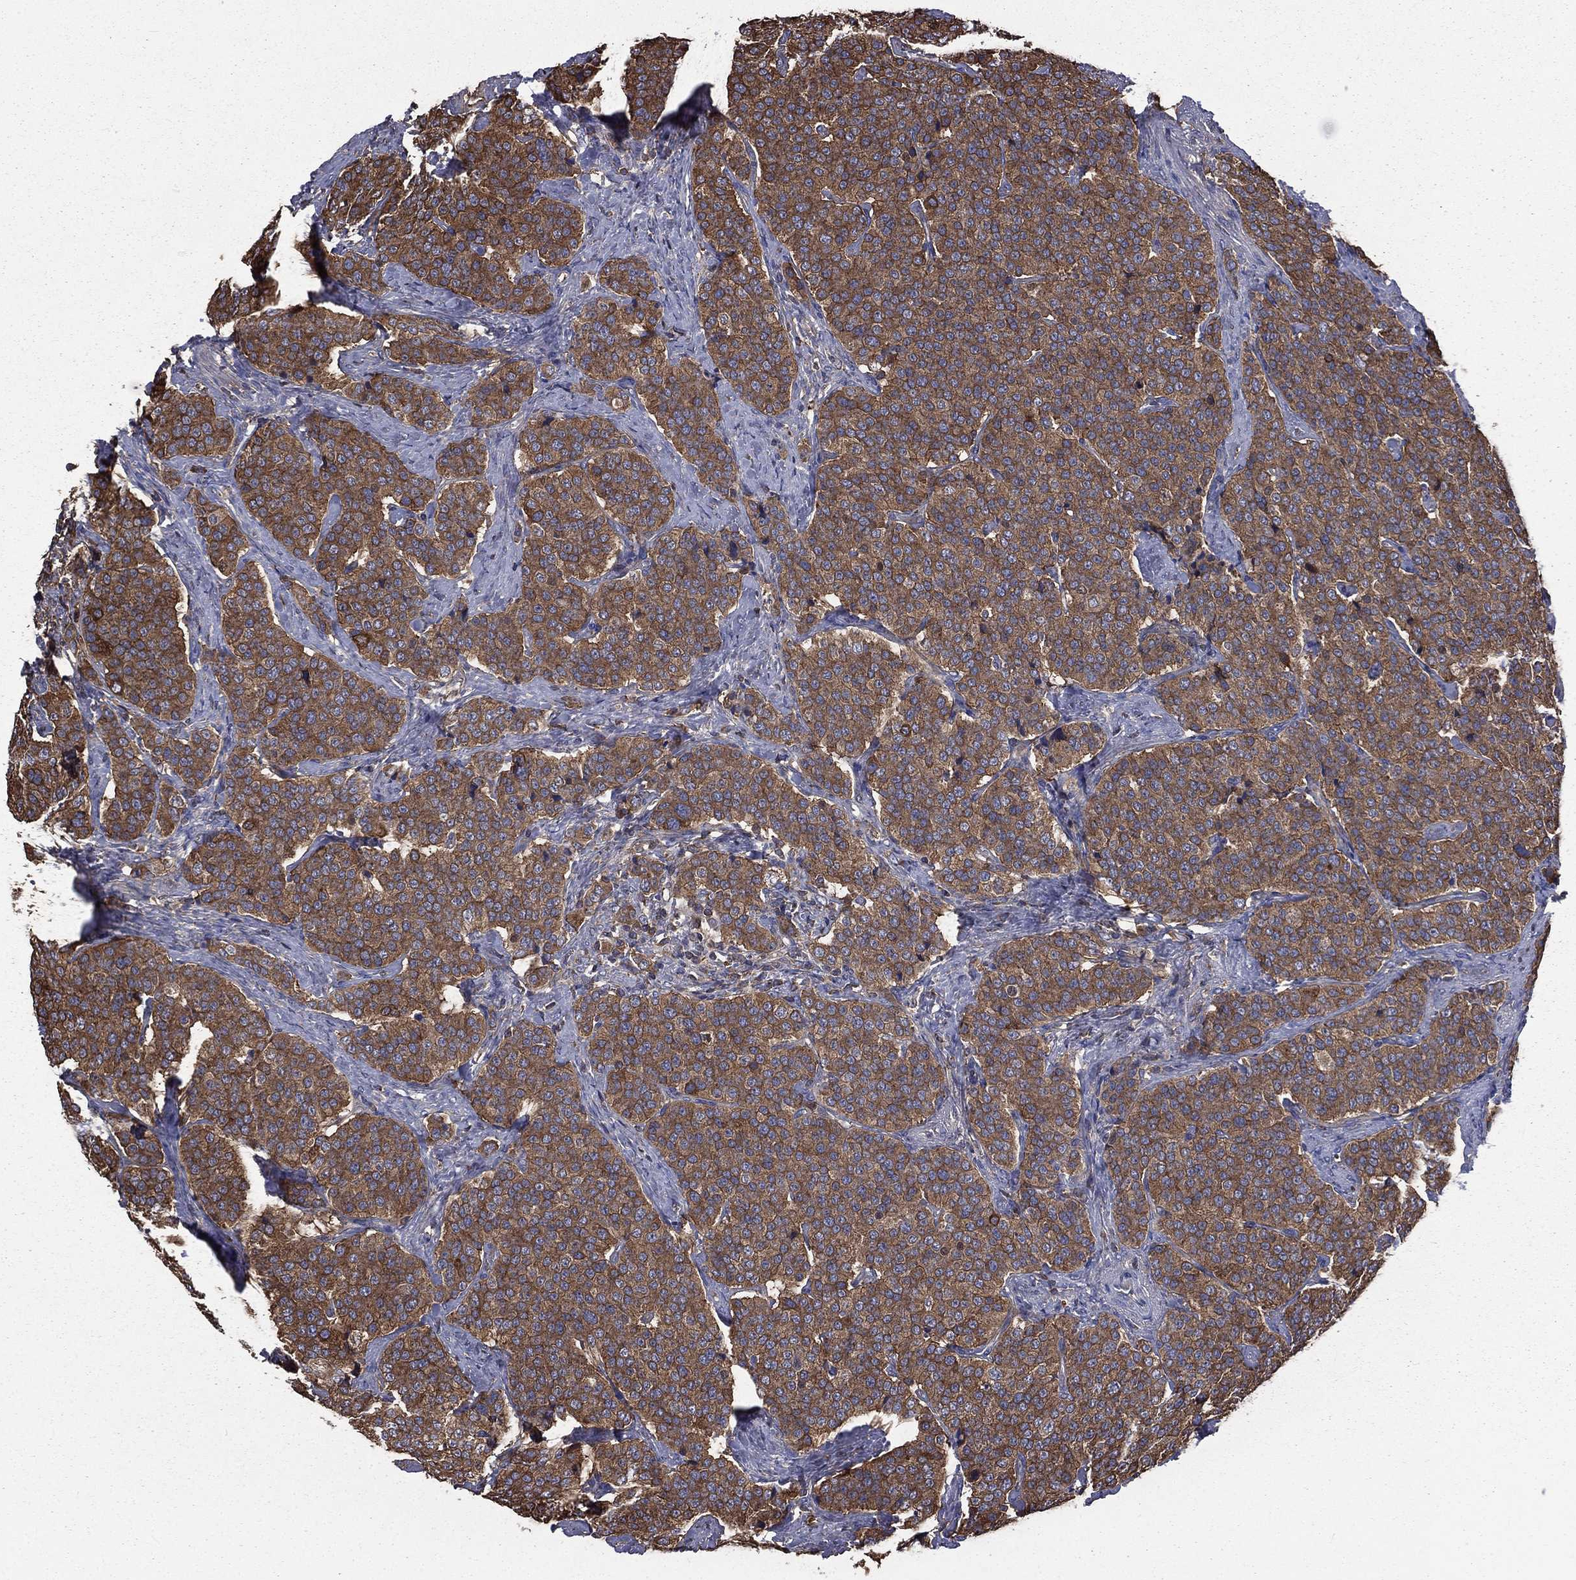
{"staining": {"intensity": "strong", "quantity": ">75%", "location": "cytoplasmic/membranous"}, "tissue": "carcinoid", "cell_type": "Tumor cells", "image_type": "cancer", "snomed": [{"axis": "morphology", "description": "Carcinoid, malignant, NOS"}, {"axis": "topography", "description": "Small intestine"}], "caption": "Immunohistochemistry image of neoplastic tissue: malignant carcinoid stained using IHC exhibits high levels of strong protein expression localized specifically in the cytoplasmic/membranous of tumor cells, appearing as a cytoplasmic/membranous brown color.", "gene": "SARS1", "patient": {"sex": "female", "age": 58}}